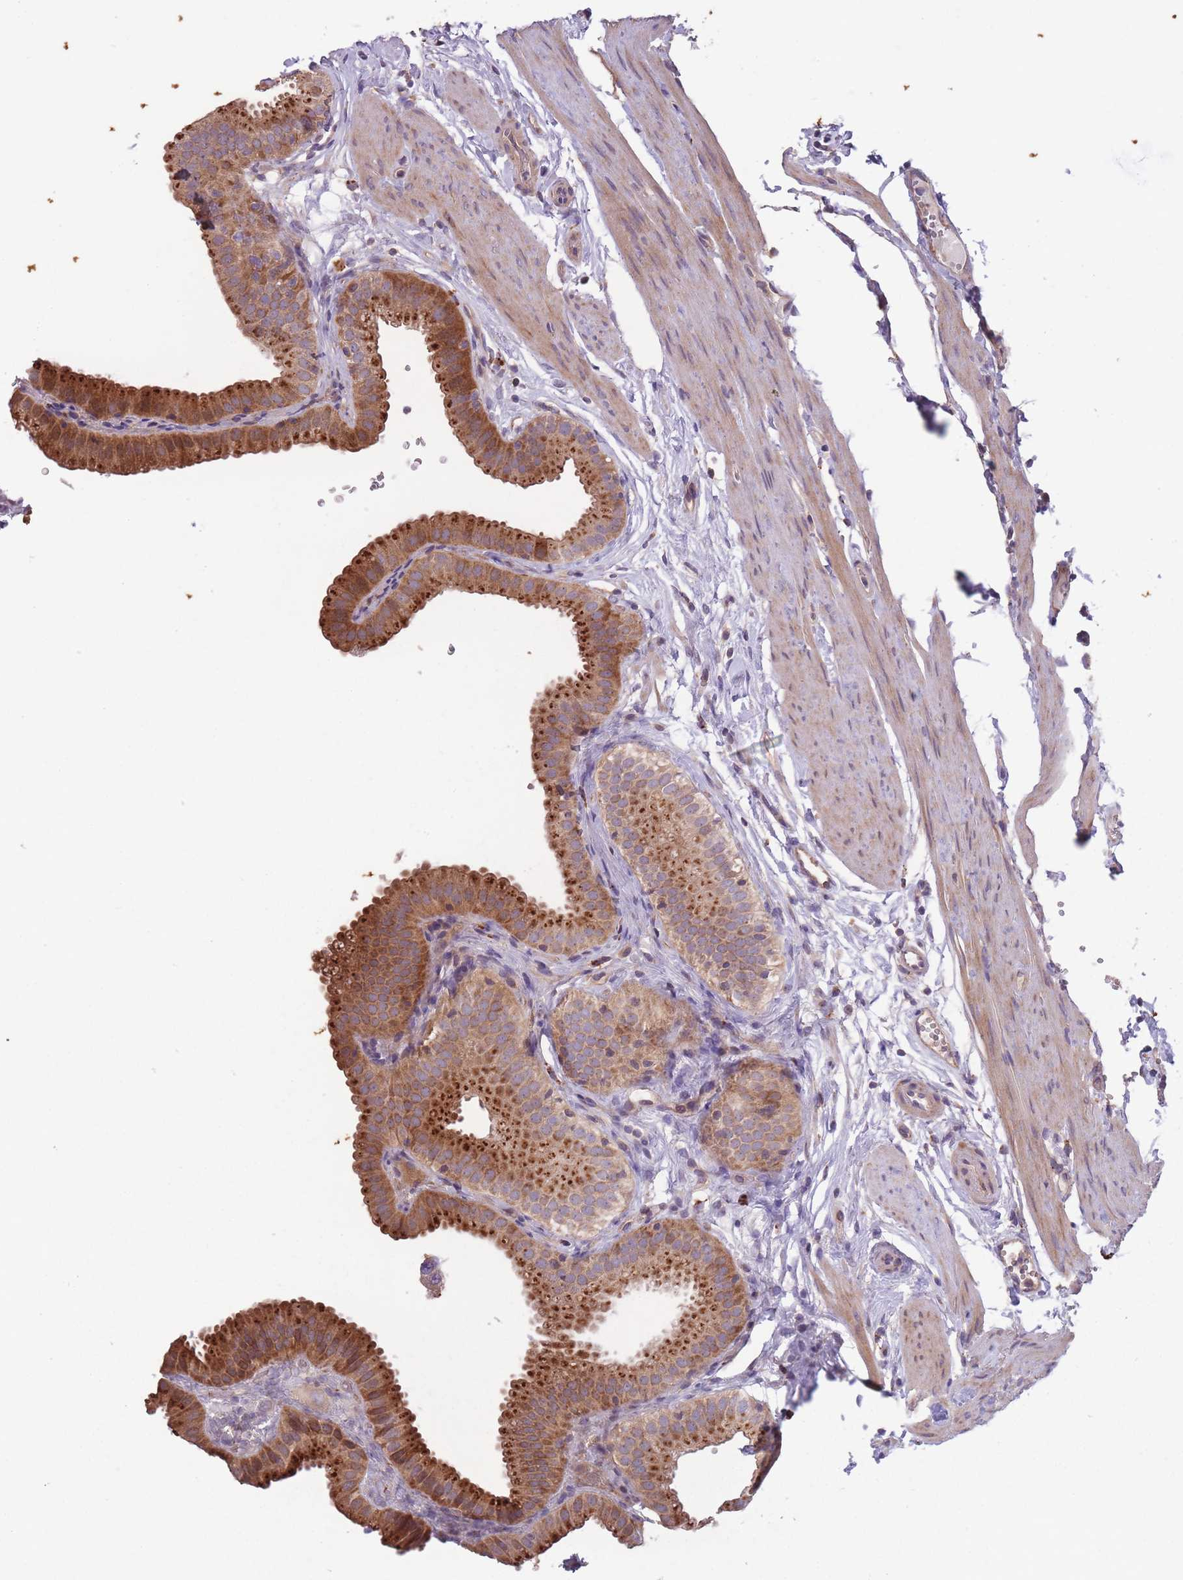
{"staining": {"intensity": "strong", "quantity": ">75%", "location": "cytoplasmic/membranous"}, "tissue": "gallbladder", "cell_type": "Glandular cells", "image_type": "normal", "snomed": [{"axis": "morphology", "description": "Normal tissue, NOS"}, {"axis": "topography", "description": "Gallbladder"}], "caption": "Immunohistochemical staining of normal human gallbladder shows >75% levels of strong cytoplasmic/membranous protein expression in about >75% of glandular cells. Using DAB (brown) and hematoxylin (blue) stains, captured at high magnification using brightfield microscopy.", "gene": "ITPKC", "patient": {"sex": "female", "age": 61}}